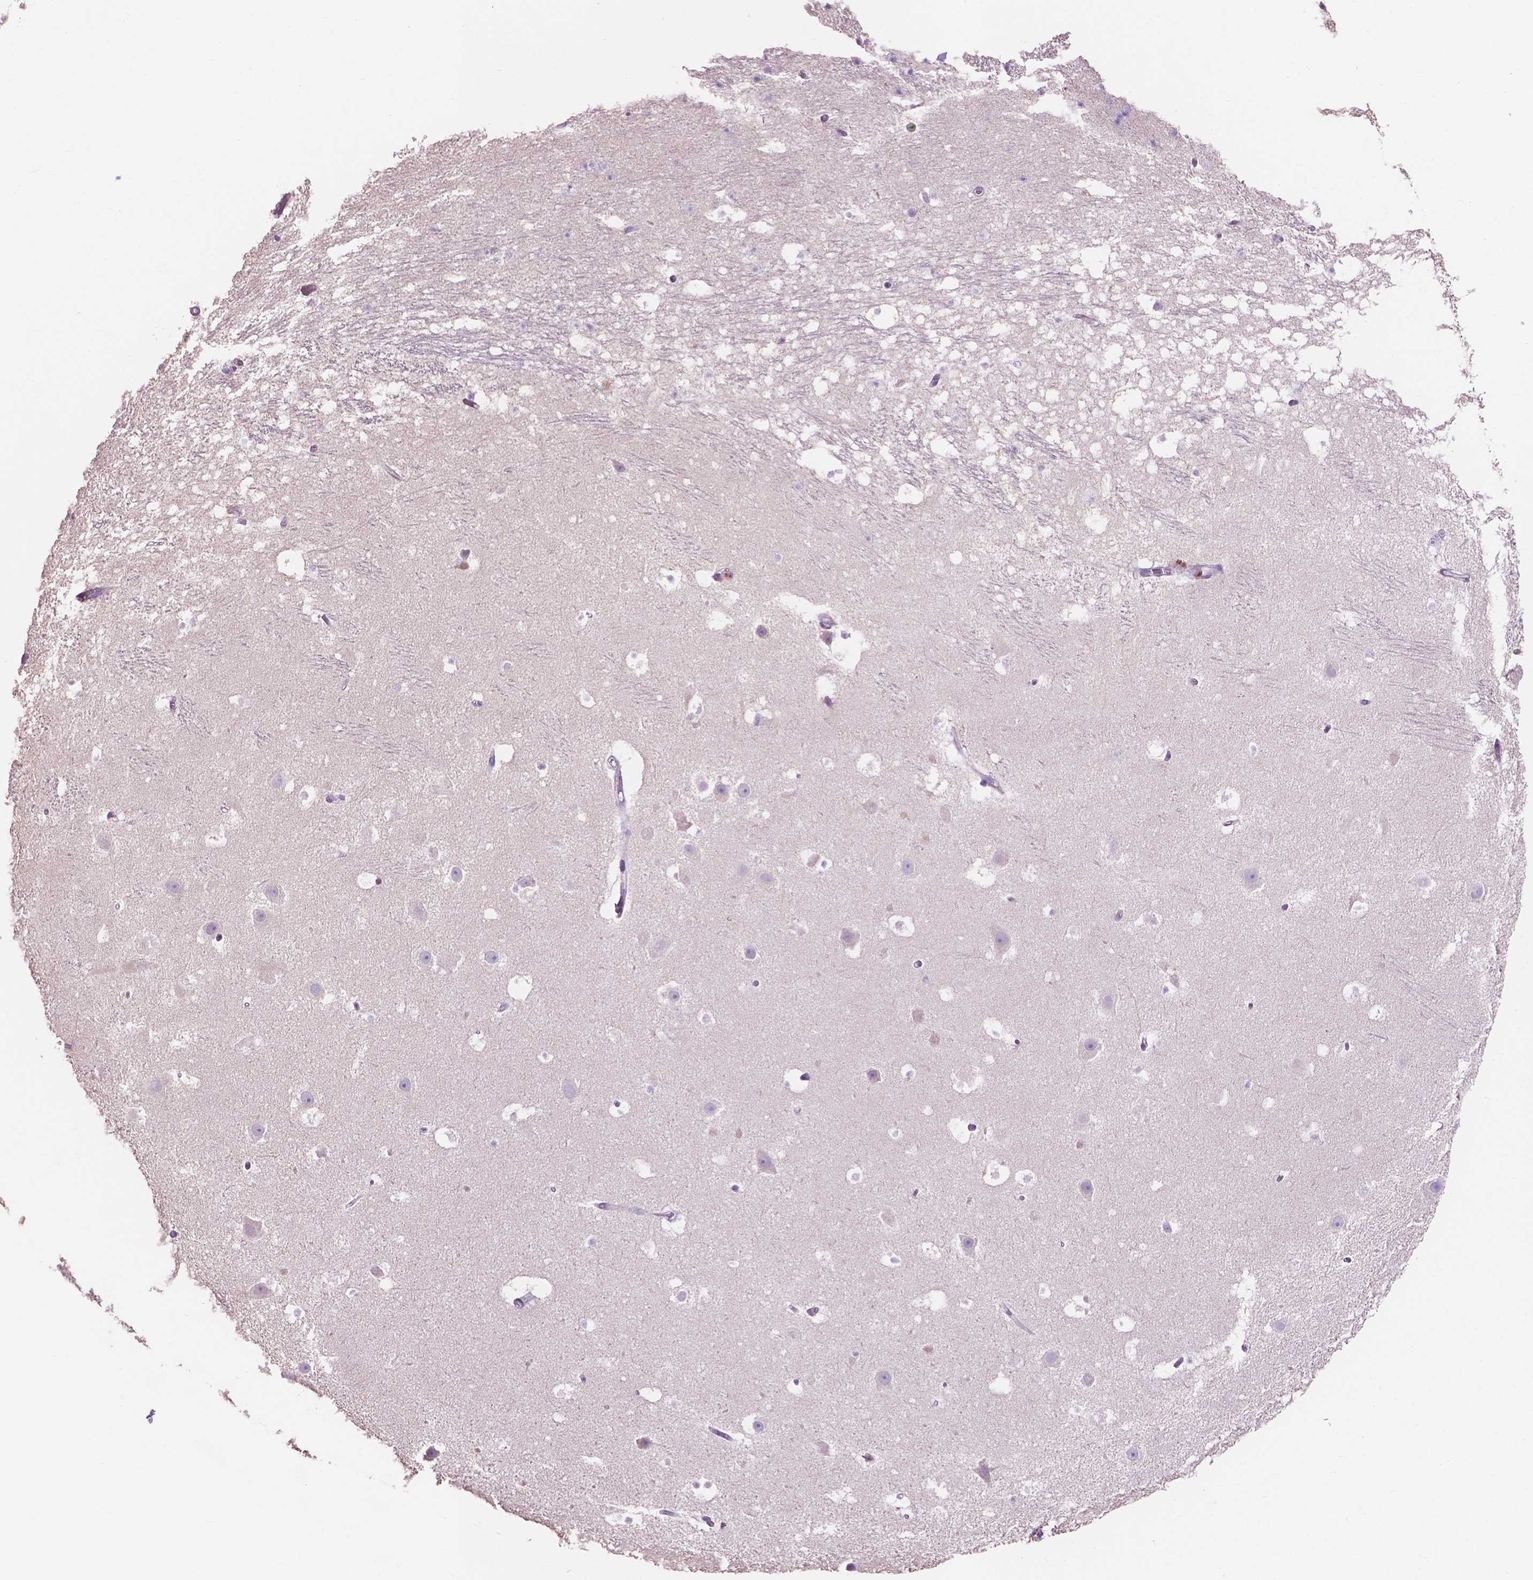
{"staining": {"intensity": "negative", "quantity": "none", "location": "none"}, "tissue": "hippocampus", "cell_type": "Glial cells", "image_type": "normal", "snomed": [{"axis": "morphology", "description": "Normal tissue, NOS"}, {"axis": "topography", "description": "Hippocampus"}], "caption": "The histopathology image exhibits no significant staining in glial cells of hippocampus. (Stains: DAB immunohistochemistry (IHC) with hematoxylin counter stain, Microscopy: brightfield microscopy at high magnification).", "gene": "CLDN17", "patient": {"sex": "male", "age": 26}}